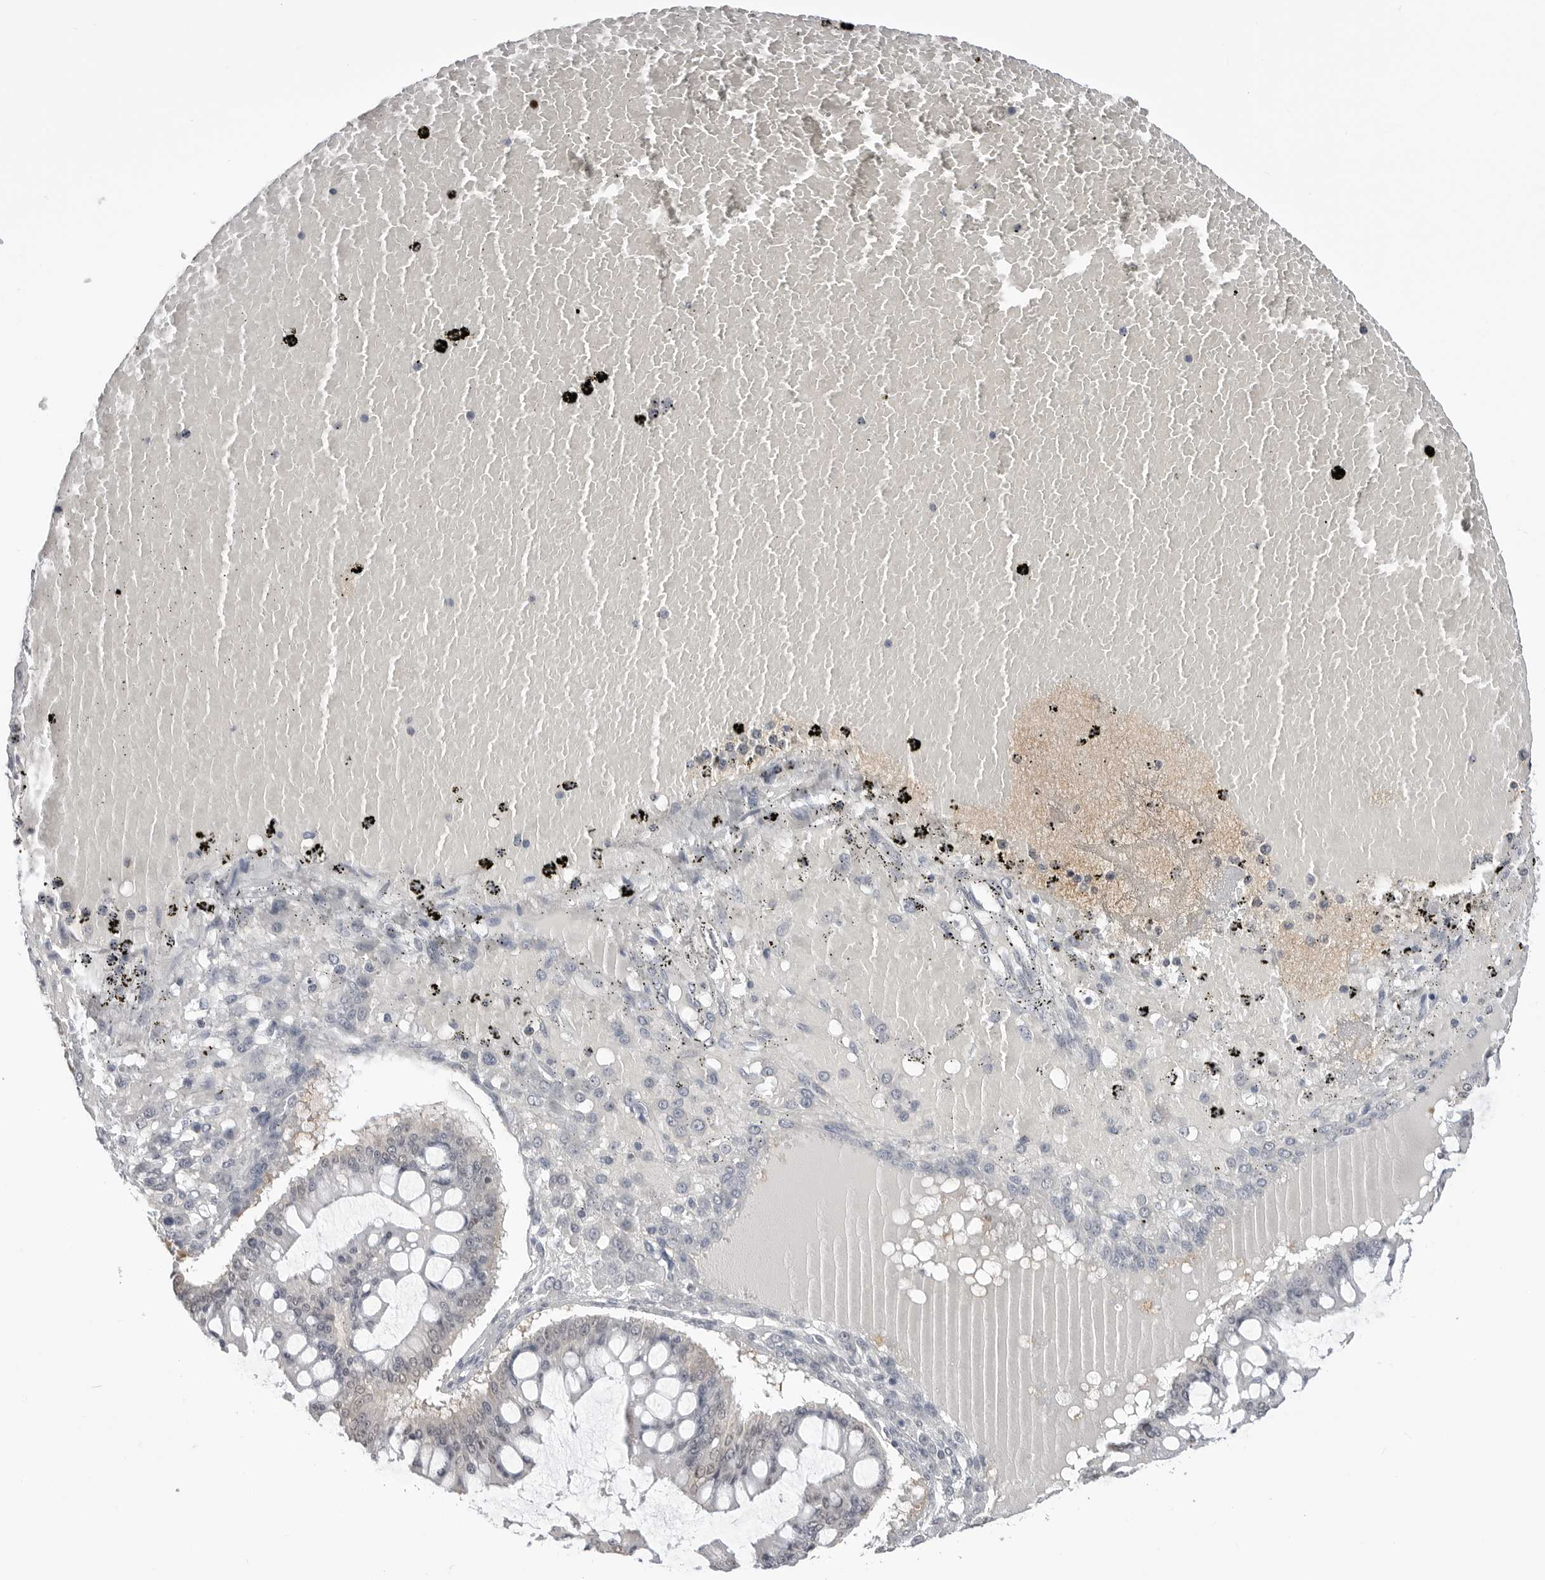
{"staining": {"intensity": "negative", "quantity": "none", "location": "none"}, "tissue": "ovarian cancer", "cell_type": "Tumor cells", "image_type": "cancer", "snomed": [{"axis": "morphology", "description": "Cystadenocarcinoma, mucinous, NOS"}, {"axis": "topography", "description": "Ovary"}], "caption": "This histopathology image is of ovarian mucinous cystadenocarcinoma stained with IHC to label a protein in brown with the nuclei are counter-stained blue. There is no expression in tumor cells.", "gene": "YWHAG", "patient": {"sex": "female", "age": 73}}